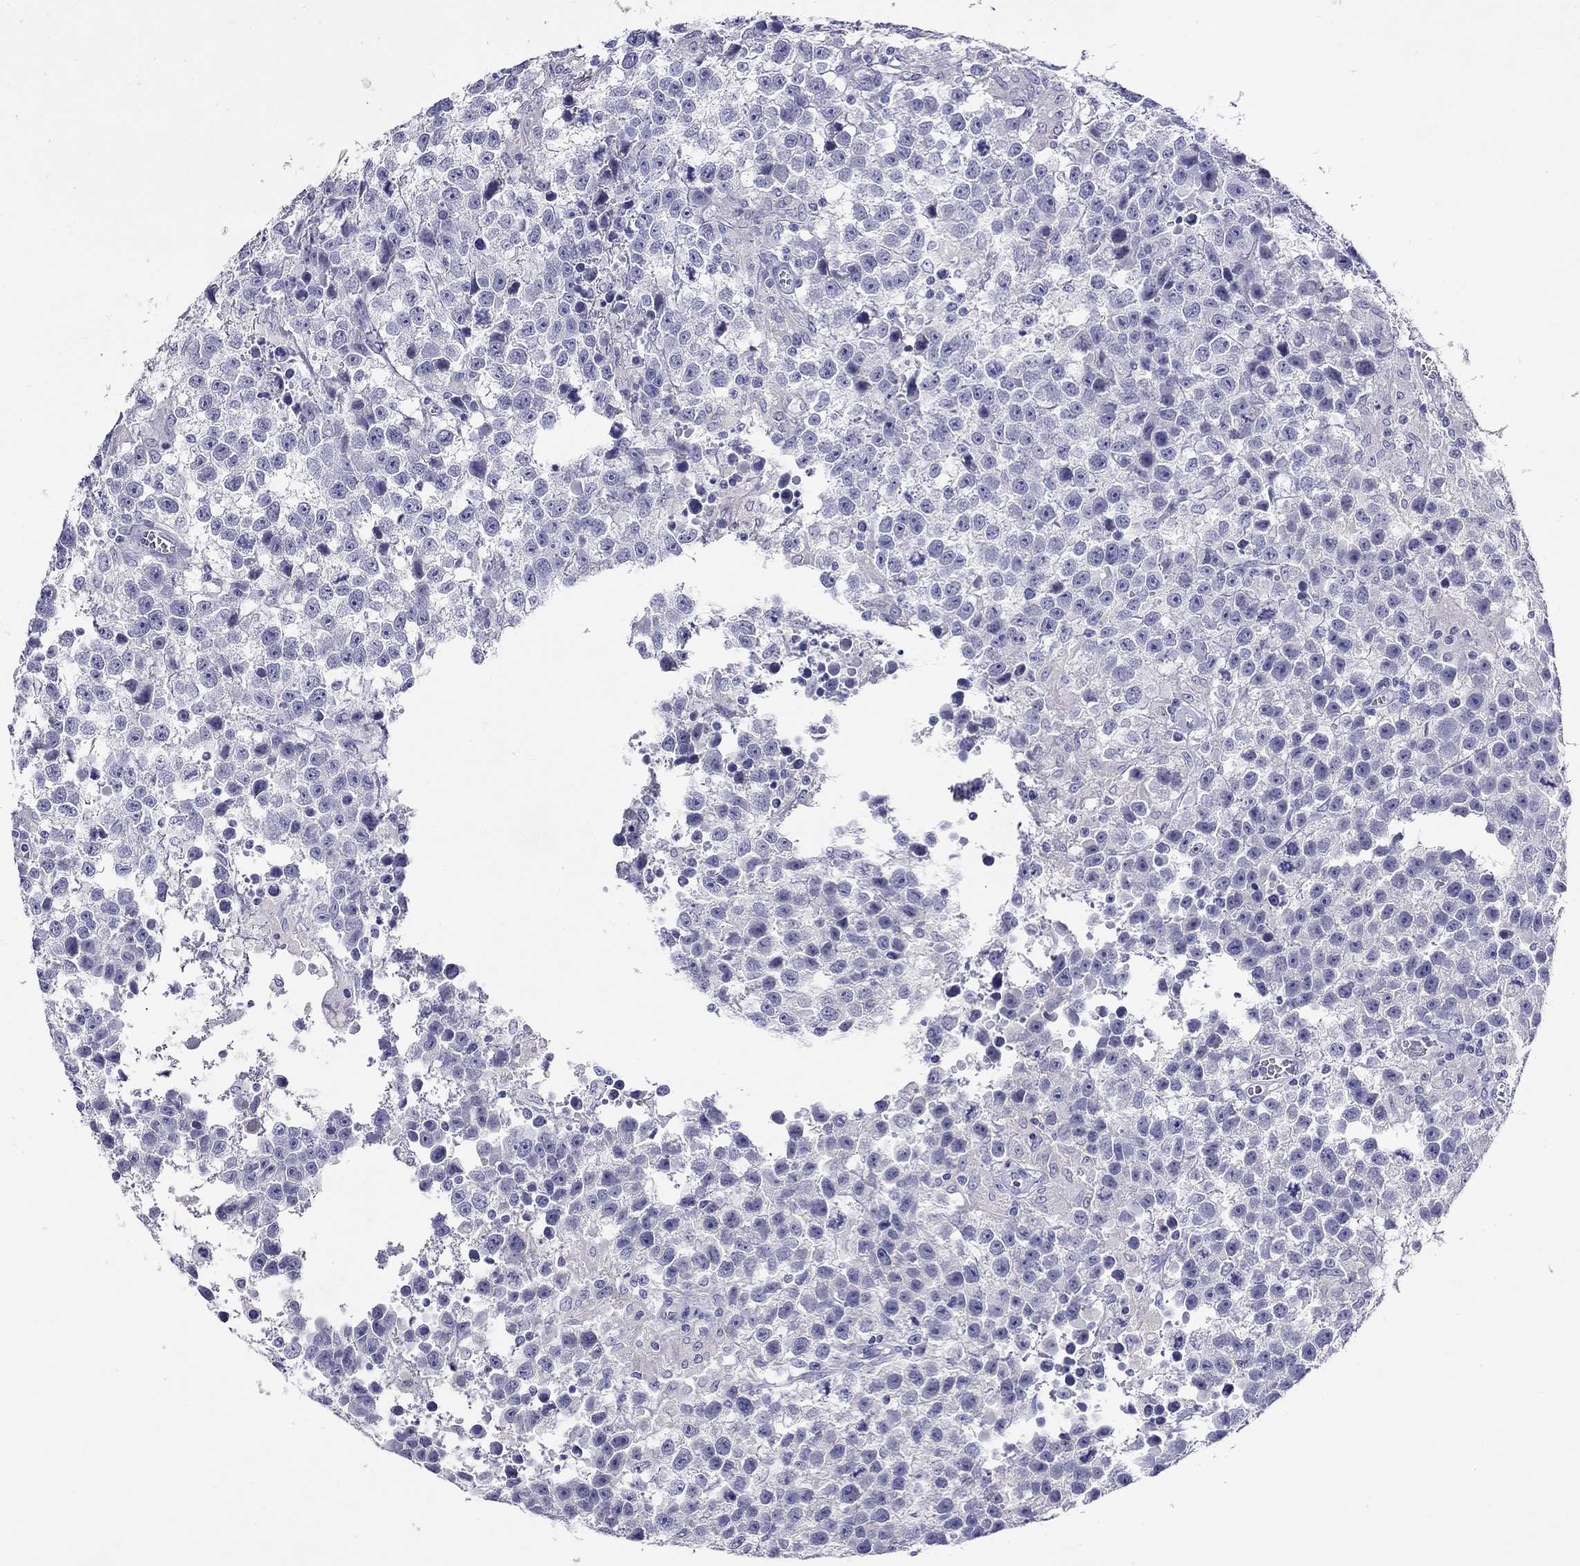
{"staining": {"intensity": "negative", "quantity": "none", "location": "none"}, "tissue": "testis cancer", "cell_type": "Tumor cells", "image_type": "cancer", "snomed": [{"axis": "morphology", "description": "Seminoma, NOS"}, {"axis": "topography", "description": "Testis"}], "caption": "Testis cancer (seminoma) stained for a protein using immunohistochemistry (IHC) reveals no expression tumor cells.", "gene": "CAPNS2", "patient": {"sex": "male", "age": 43}}